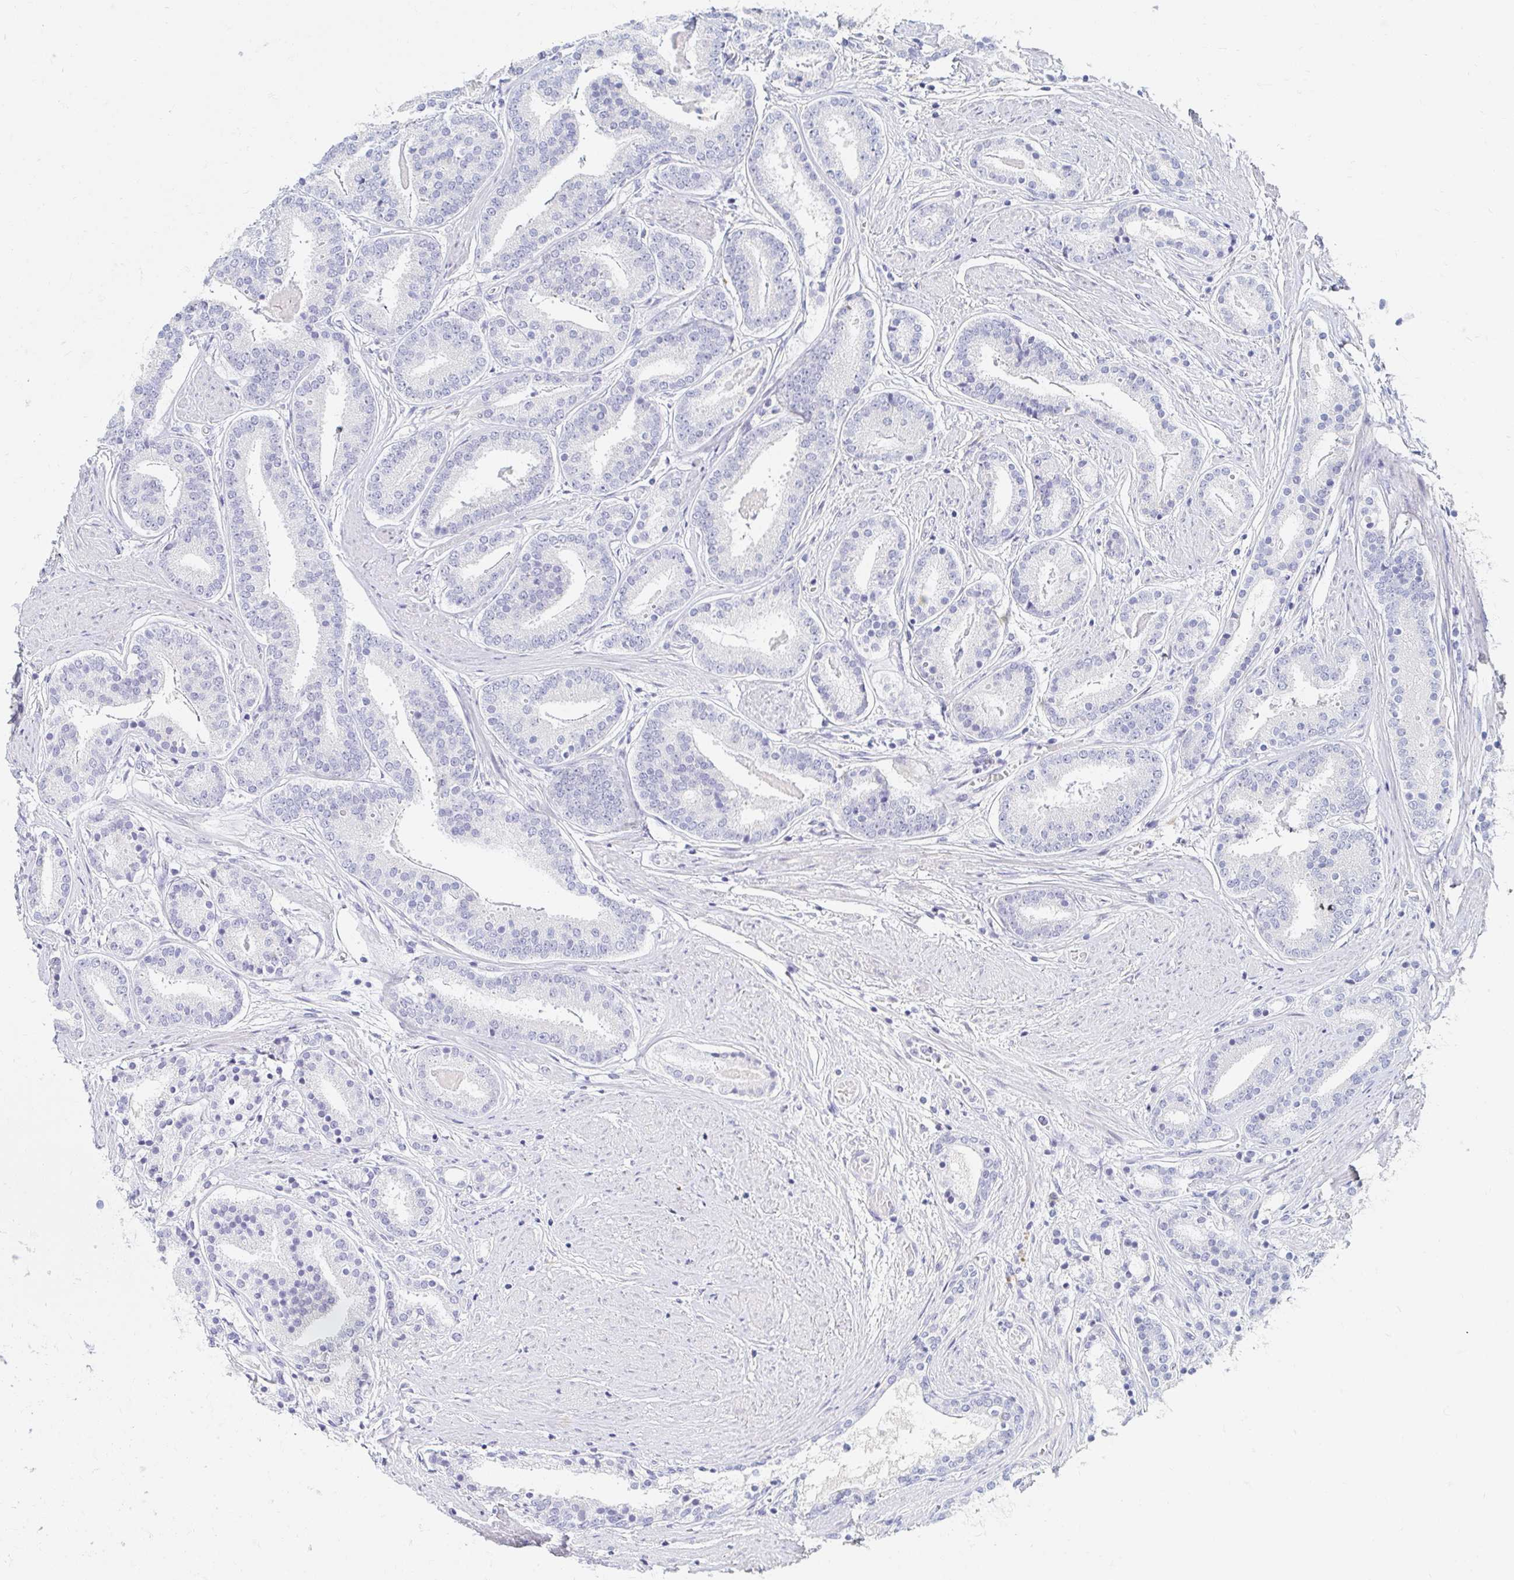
{"staining": {"intensity": "negative", "quantity": "none", "location": "none"}, "tissue": "prostate cancer", "cell_type": "Tumor cells", "image_type": "cancer", "snomed": [{"axis": "morphology", "description": "Adenocarcinoma, High grade"}, {"axis": "topography", "description": "Prostate"}], "caption": "Immunohistochemistry photomicrograph of human adenocarcinoma (high-grade) (prostate) stained for a protein (brown), which exhibits no staining in tumor cells.", "gene": "MYLK2", "patient": {"sex": "male", "age": 63}}